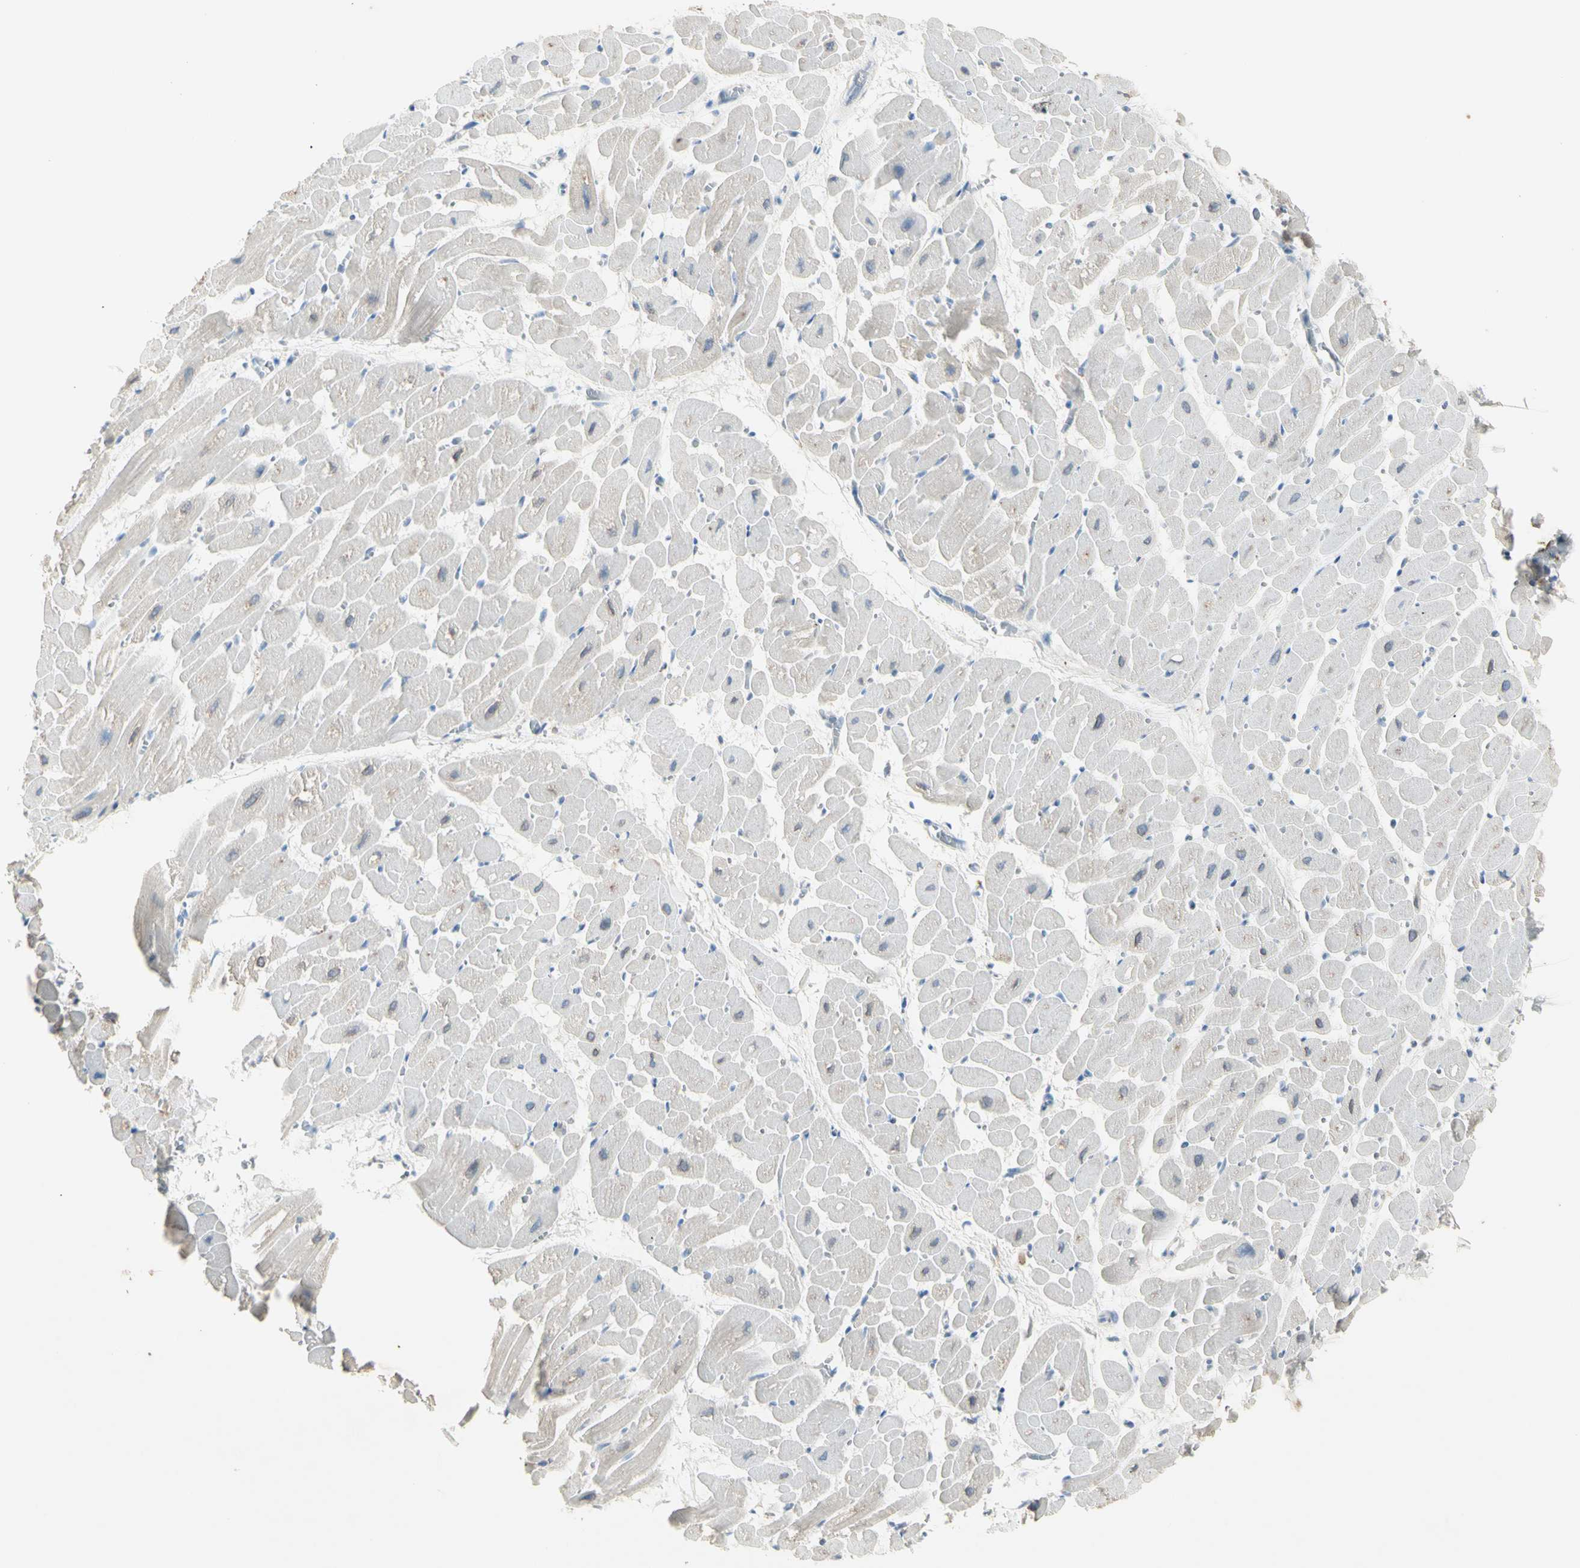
{"staining": {"intensity": "negative", "quantity": "none", "location": "none"}, "tissue": "heart muscle", "cell_type": "Cardiomyocytes", "image_type": "normal", "snomed": [{"axis": "morphology", "description": "Normal tissue, NOS"}, {"axis": "topography", "description": "Heart"}], "caption": "The immunohistochemistry (IHC) micrograph has no significant positivity in cardiomyocytes of heart muscle.", "gene": "SERPIND1", "patient": {"sex": "male", "age": 45}}